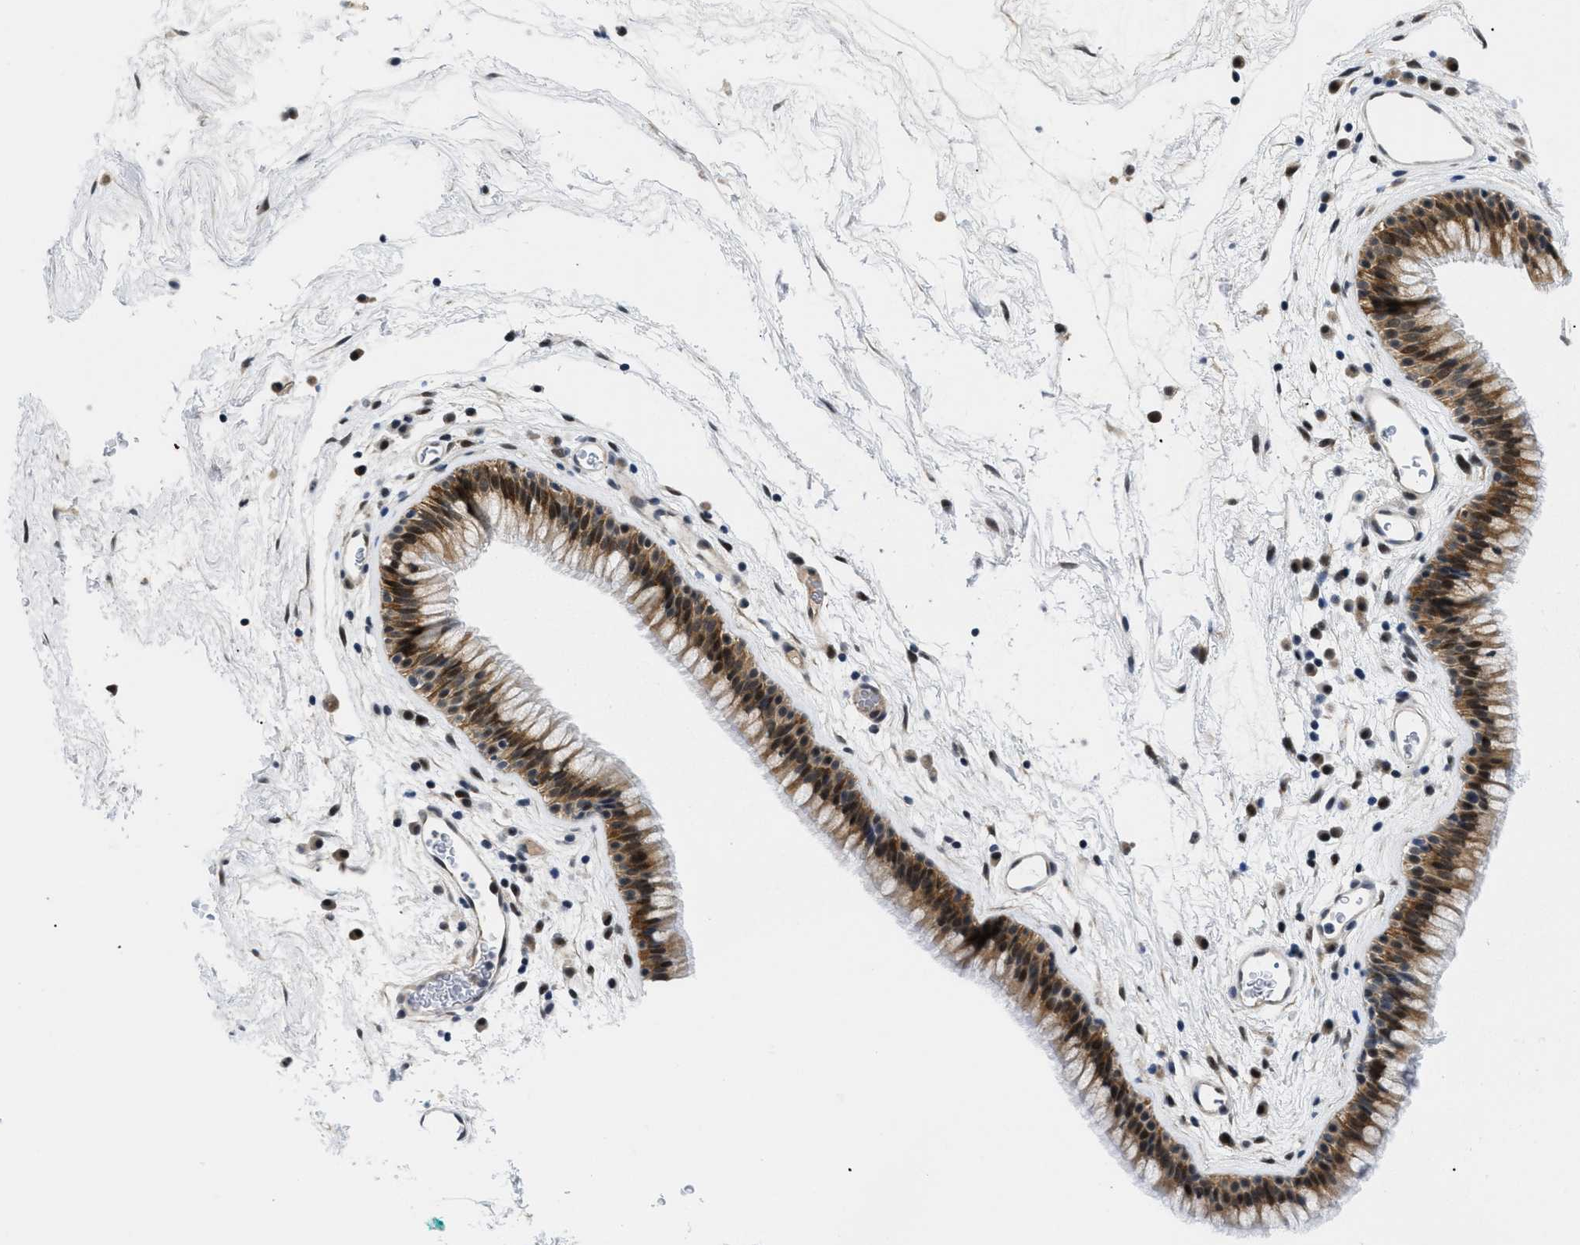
{"staining": {"intensity": "strong", "quantity": ">75%", "location": "cytoplasmic/membranous,nuclear"}, "tissue": "nasopharynx", "cell_type": "Respiratory epithelial cells", "image_type": "normal", "snomed": [{"axis": "morphology", "description": "Normal tissue, NOS"}, {"axis": "morphology", "description": "Inflammation, NOS"}, {"axis": "topography", "description": "Nasopharynx"}], "caption": "Protein staining of unremarkable nasopharynx exhibits strong cytoplasmic/membranous,nuclear expression in approximately >75% of respiratory epithelial cells. The protein of interest is stained brown, and the nuclei are stained in blue (DAB IHC with brightfield microscopy, high magnification).", "gene": "SLC29A2", "patient": {"sex": "male", "age": 48}}